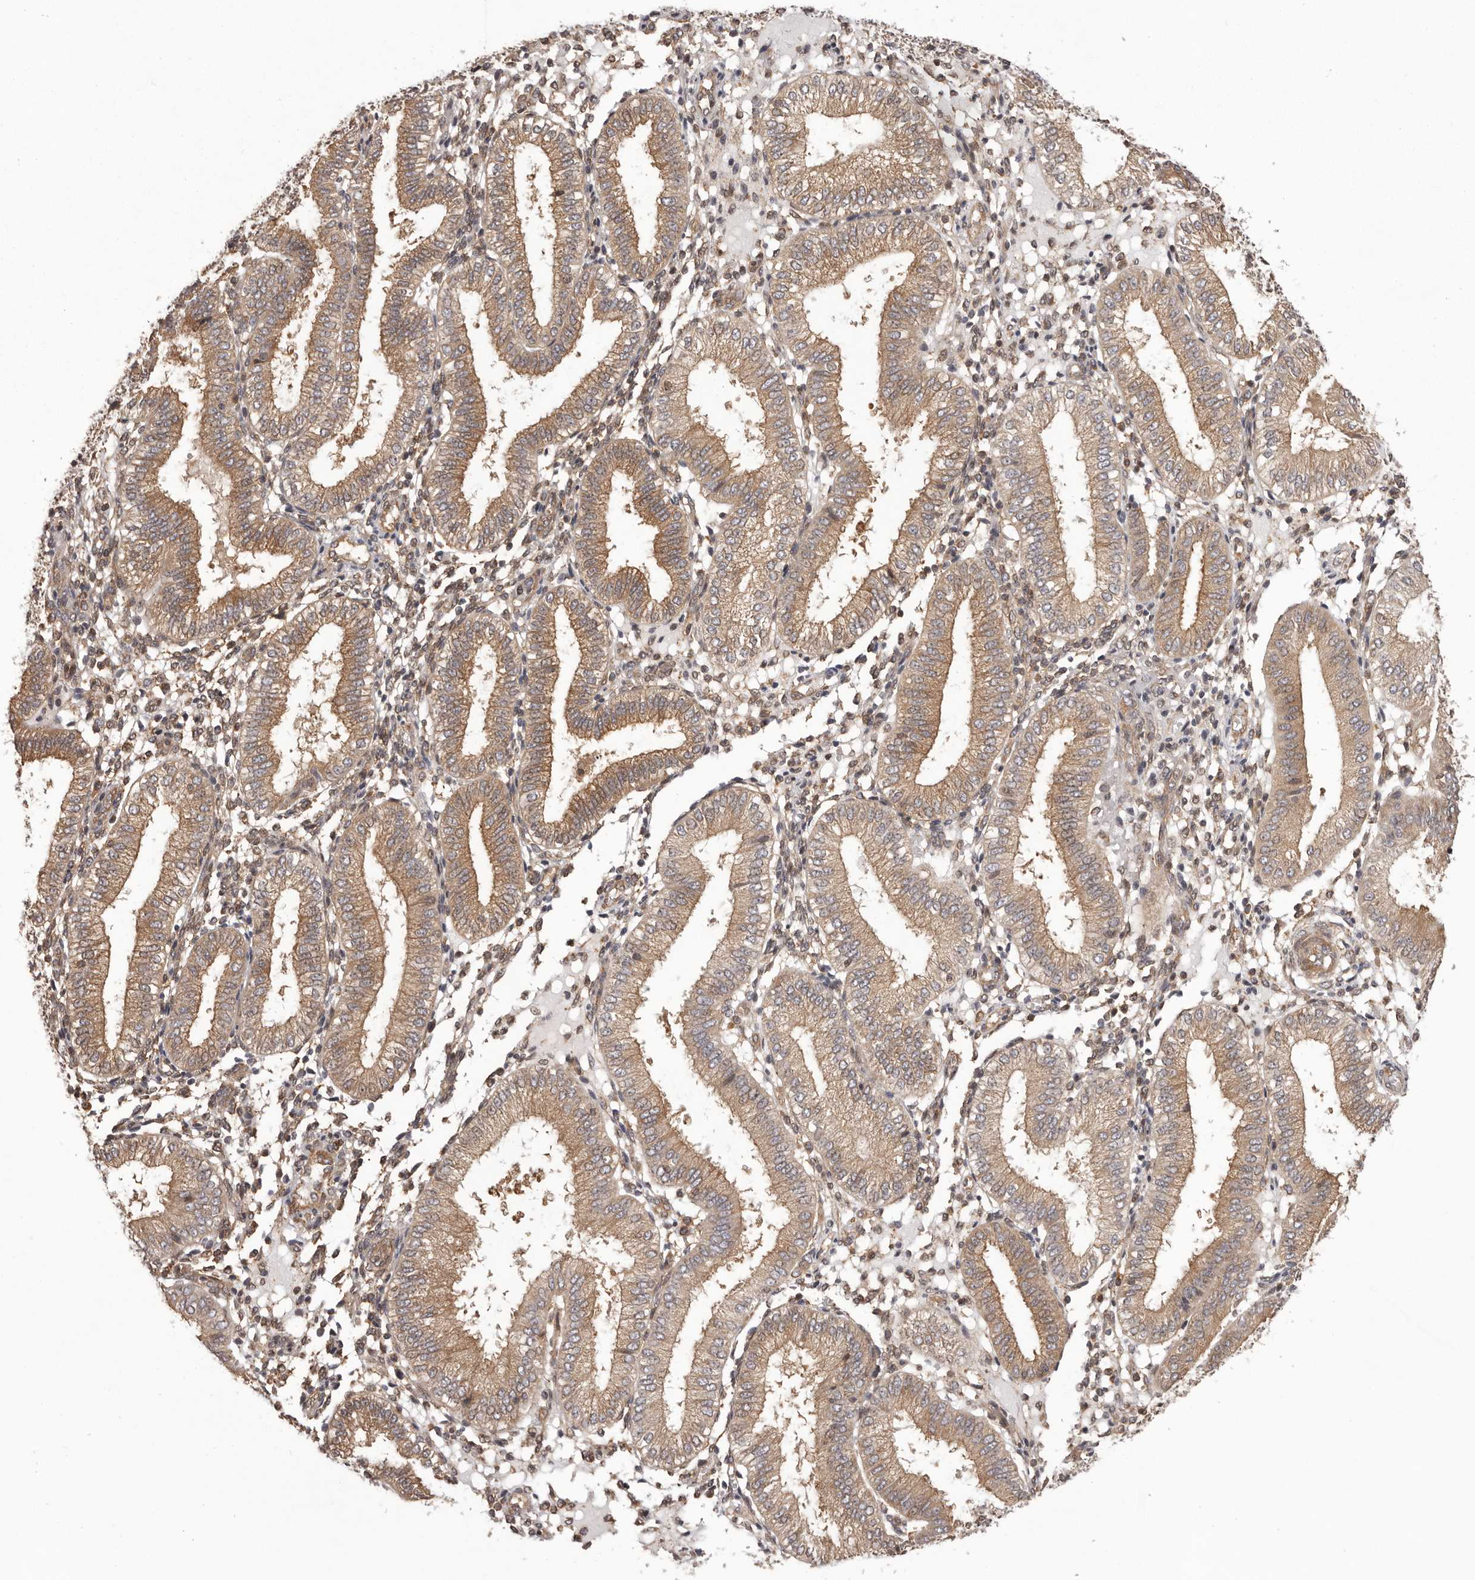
{"staining": {"intensity": "weak", "quantity": "<25%", "location": "cytoplasmic/membranous"}, "tissue": "endometrium", "cell_type": "Cells in endometrial stroma", "image_type": "normal", "snomed": [{"axis": "morphology", "description": "Normal tissue, NOS"}, {"axis": "topography", "description": "Endometrium"}], "caption": "This is an immunohistochemistry (IHC) photomicrograph of normal human endometrium. There is no staining in cells in endometrial stroma.", "gene": "NFKBIA", "patient": {"sex": "female", "age": 39}}